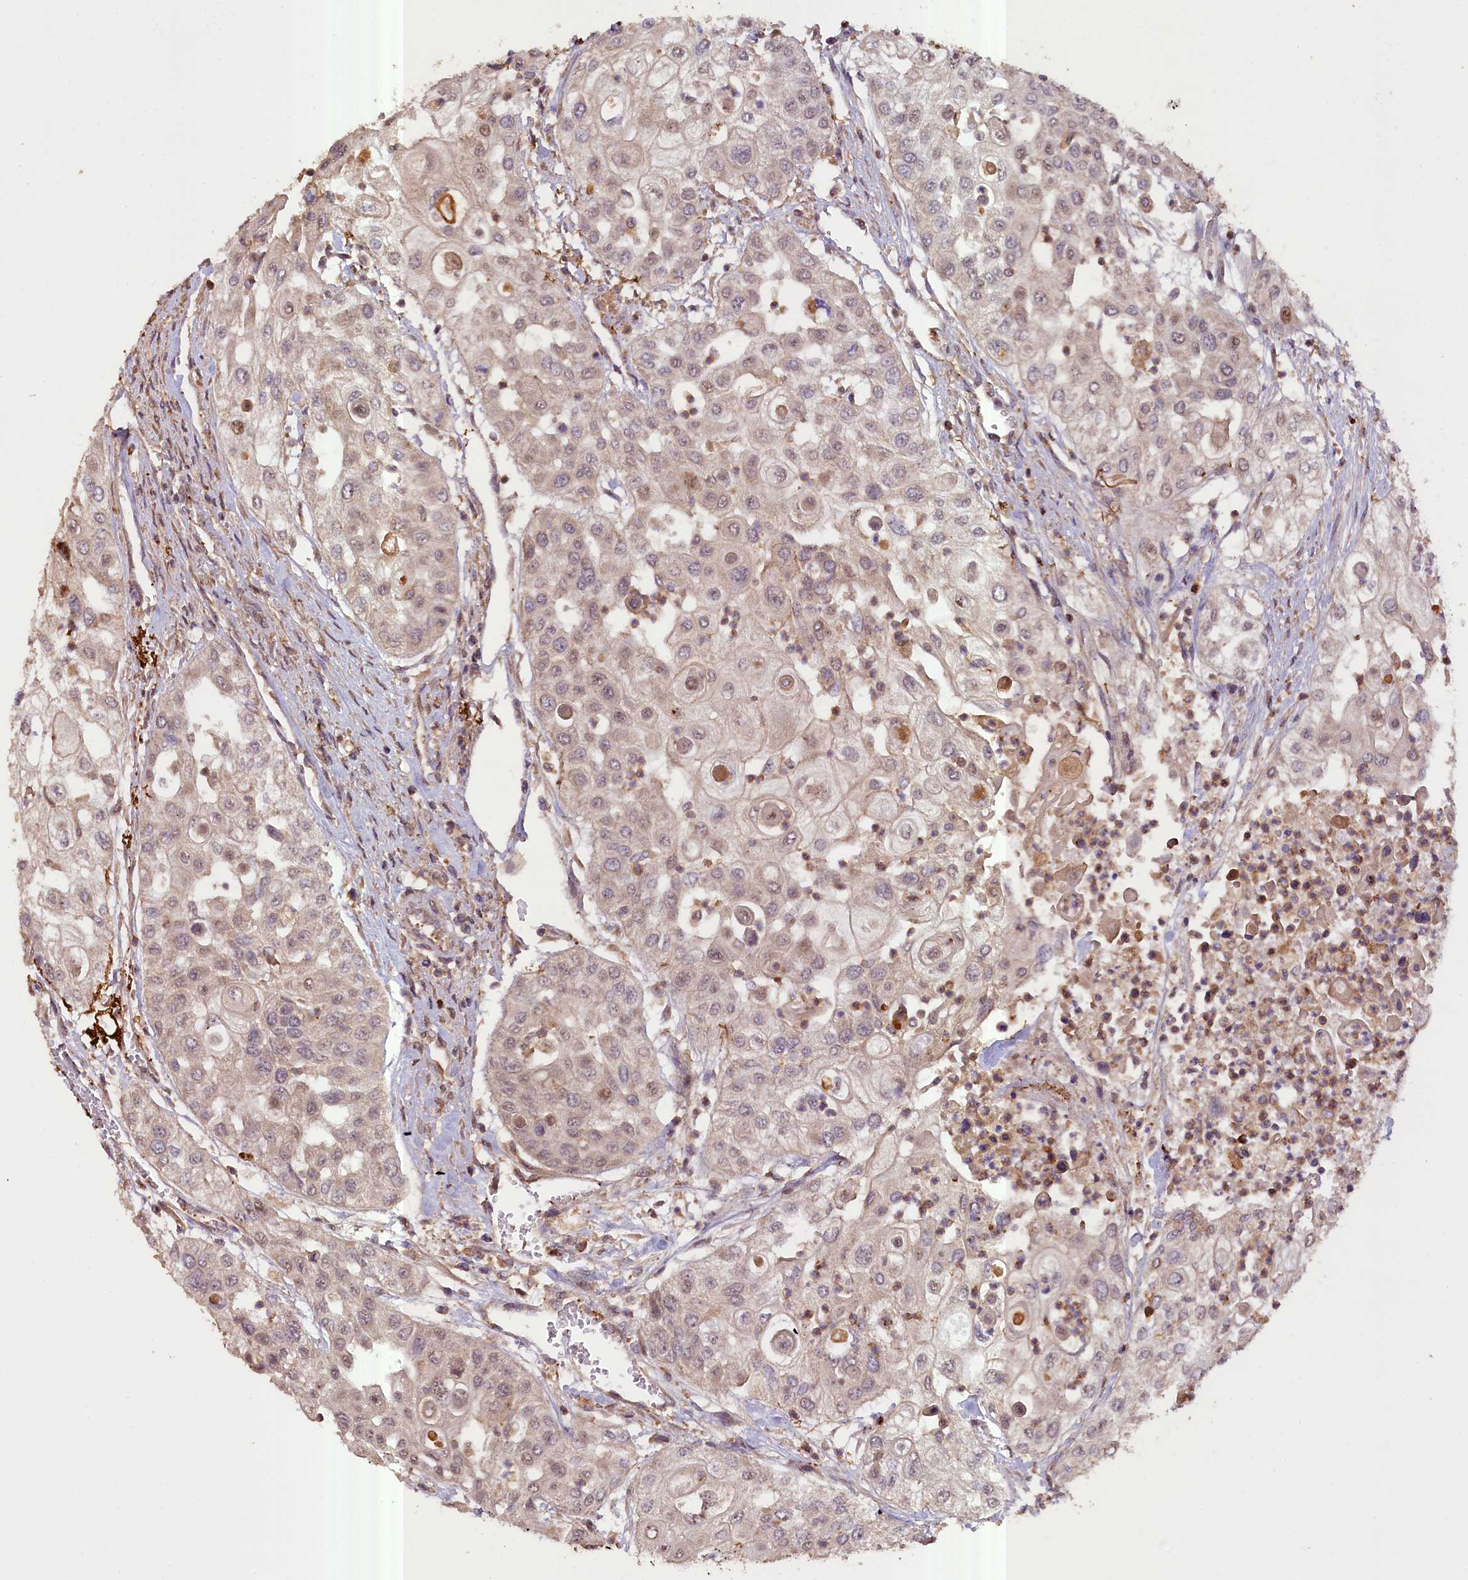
{"staining": {"intensity": "weak", "quantity": ">75%", "location": "cytoplasmic/membranous"}, "tissue": "urothelial cancer", "cell_type": "Tumor cells", "image_type": "cancer", "snomed": [{"axis": "morphology", "description": "Urothelial carcinoma, High grade"}, {"axis": "topography", "description": "Urinary bladder"}], "caption": "There is low levels of weak cytoplasmic/membranous positivity in tumor cells of high-grade urothelial carcinoma, as demonstrated by immunohistochemical staining (brown color).", "gene": "FUZ", "patient": {"sex": "female", "age": 79}}